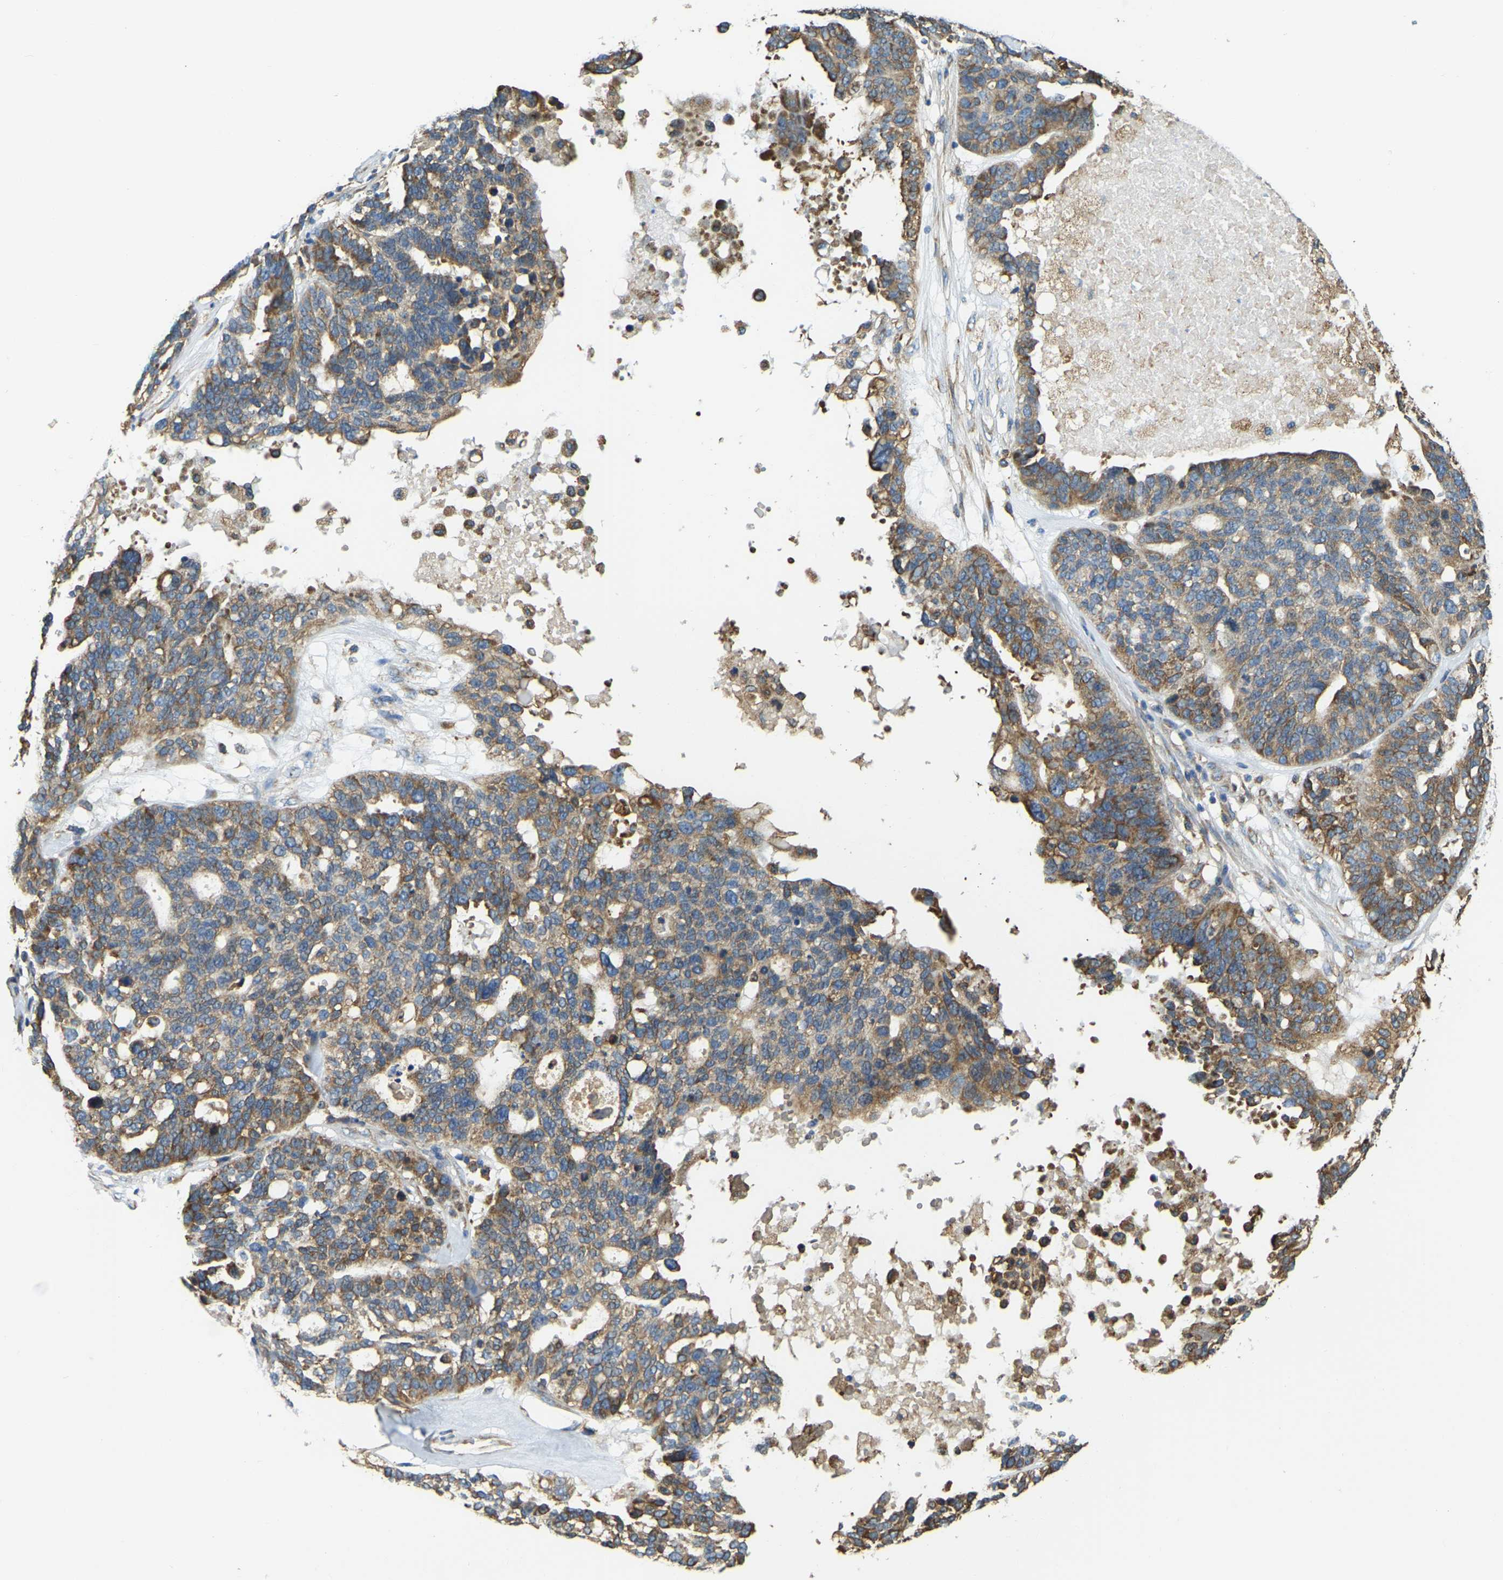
{"staining": {"intensity": "moderate", "quantity": ">75%", "location": "cytoplasmic/membranous"}, "tissue": "ovarian cancer", "cell_type": "Tumor cells", "image_type": "cancer", "snomed": [{"axis": "morphology", "description": "Cystadenocarcinoma, serous, NOS"}, {"axis": "topography", "description": "Ovary"}], "caption": "There is medium levels of moderate cytoplasmic/membranous staining in tumor cells of ovarian cancer (serous cystadenocarcinoma), as demonstrated by immunohistochemical staining (brown color).", "gene": "RNF115", "patient": {"sex": "female", "age": 59}}